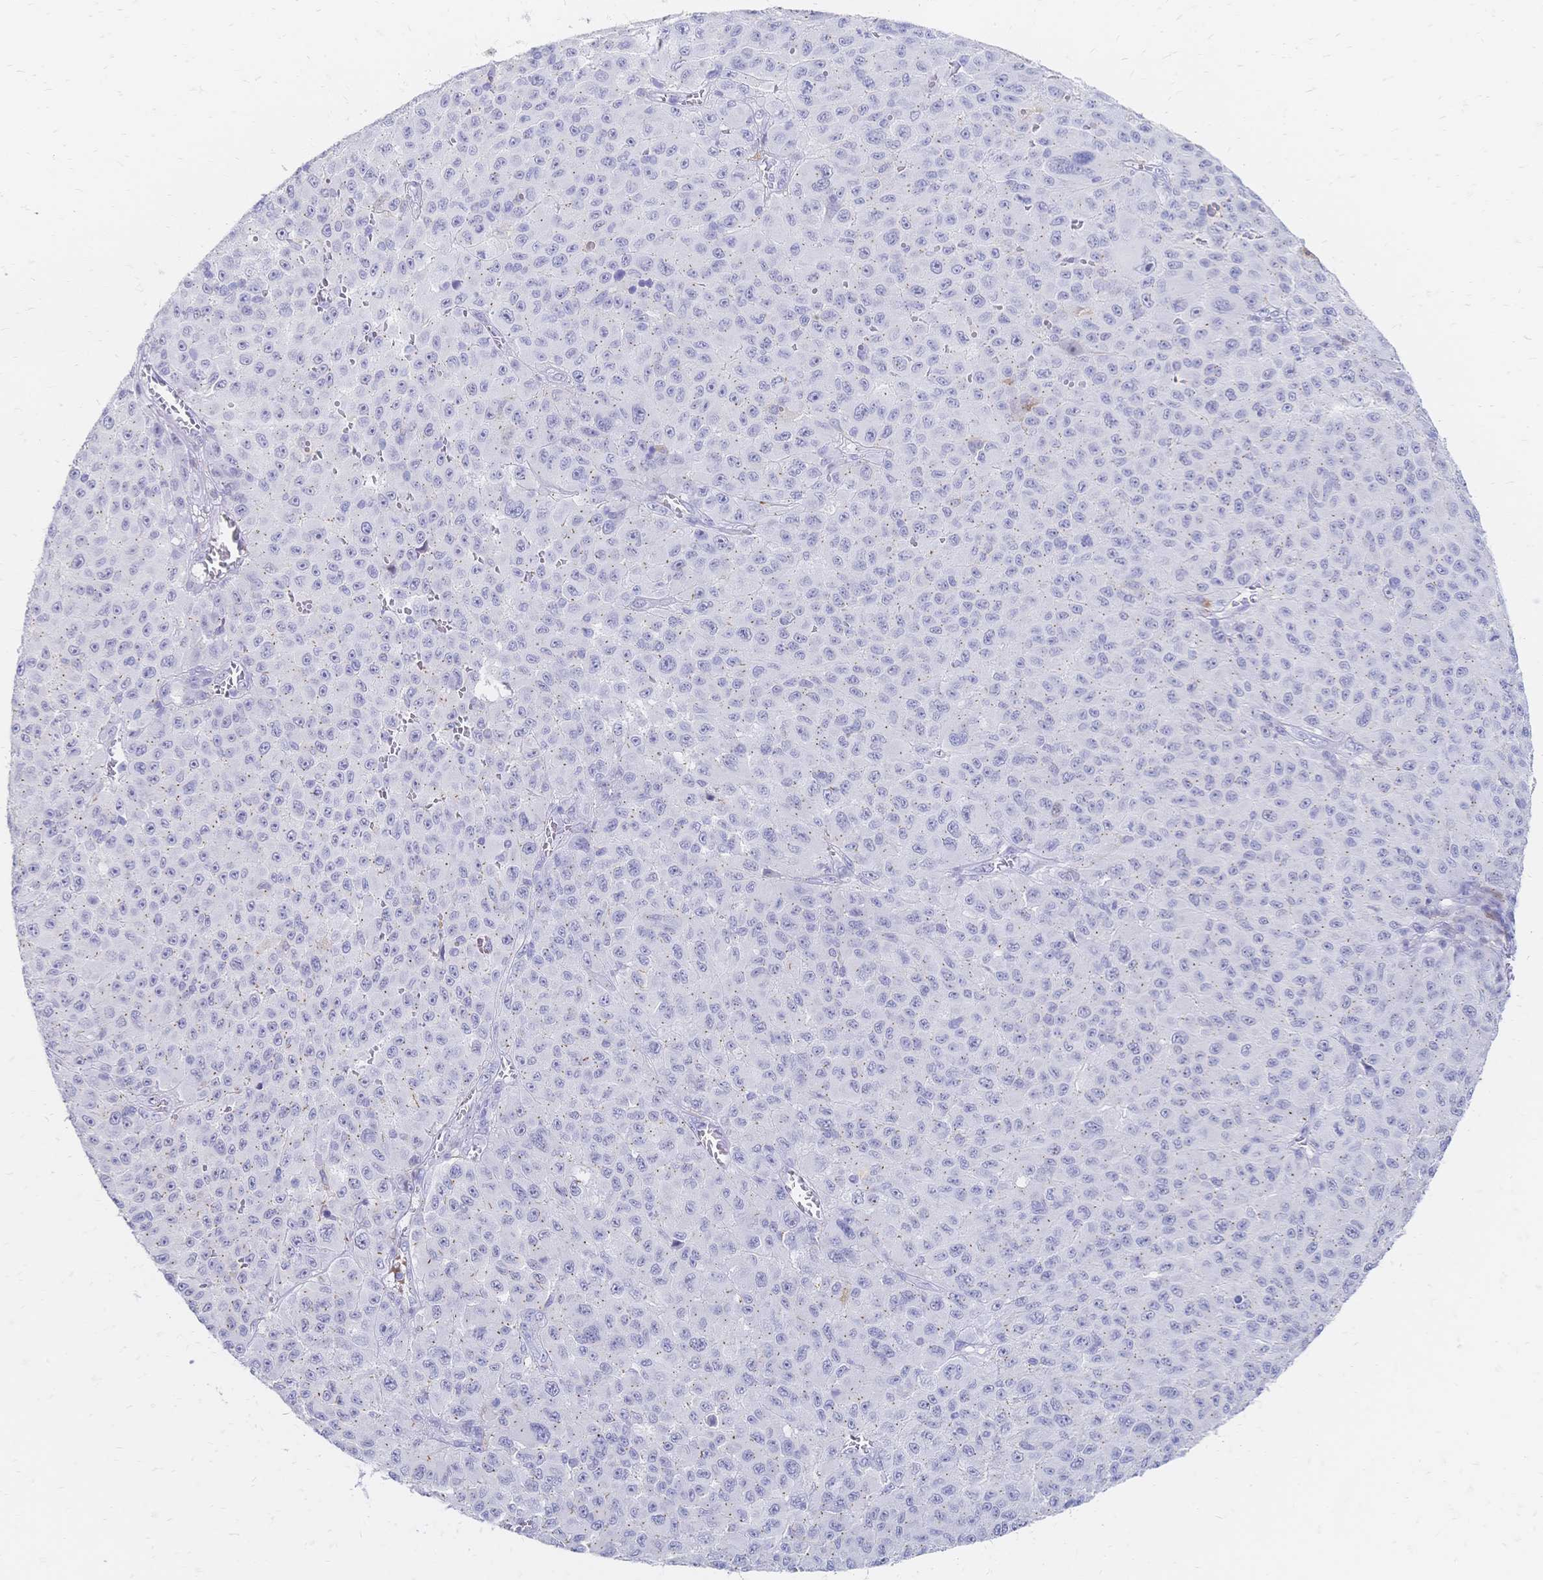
{"staining": {"intensity": "negative", "quantity": "none", "location": "none"}, "tissue": "melanoma", "cell_type": "Tumor cells", "image_type": "cancer", "snomed": [{"axis": "morphology", "description": "Malignant melanoma, NOS"}, {"axis": "topography", "description": "Skin"}], "caption": "The image demonstrates no staining of tumor cells in malignant melanoma.", "gene": "PSORS1C2", "patient": {"sex": "male", "age": 73}}